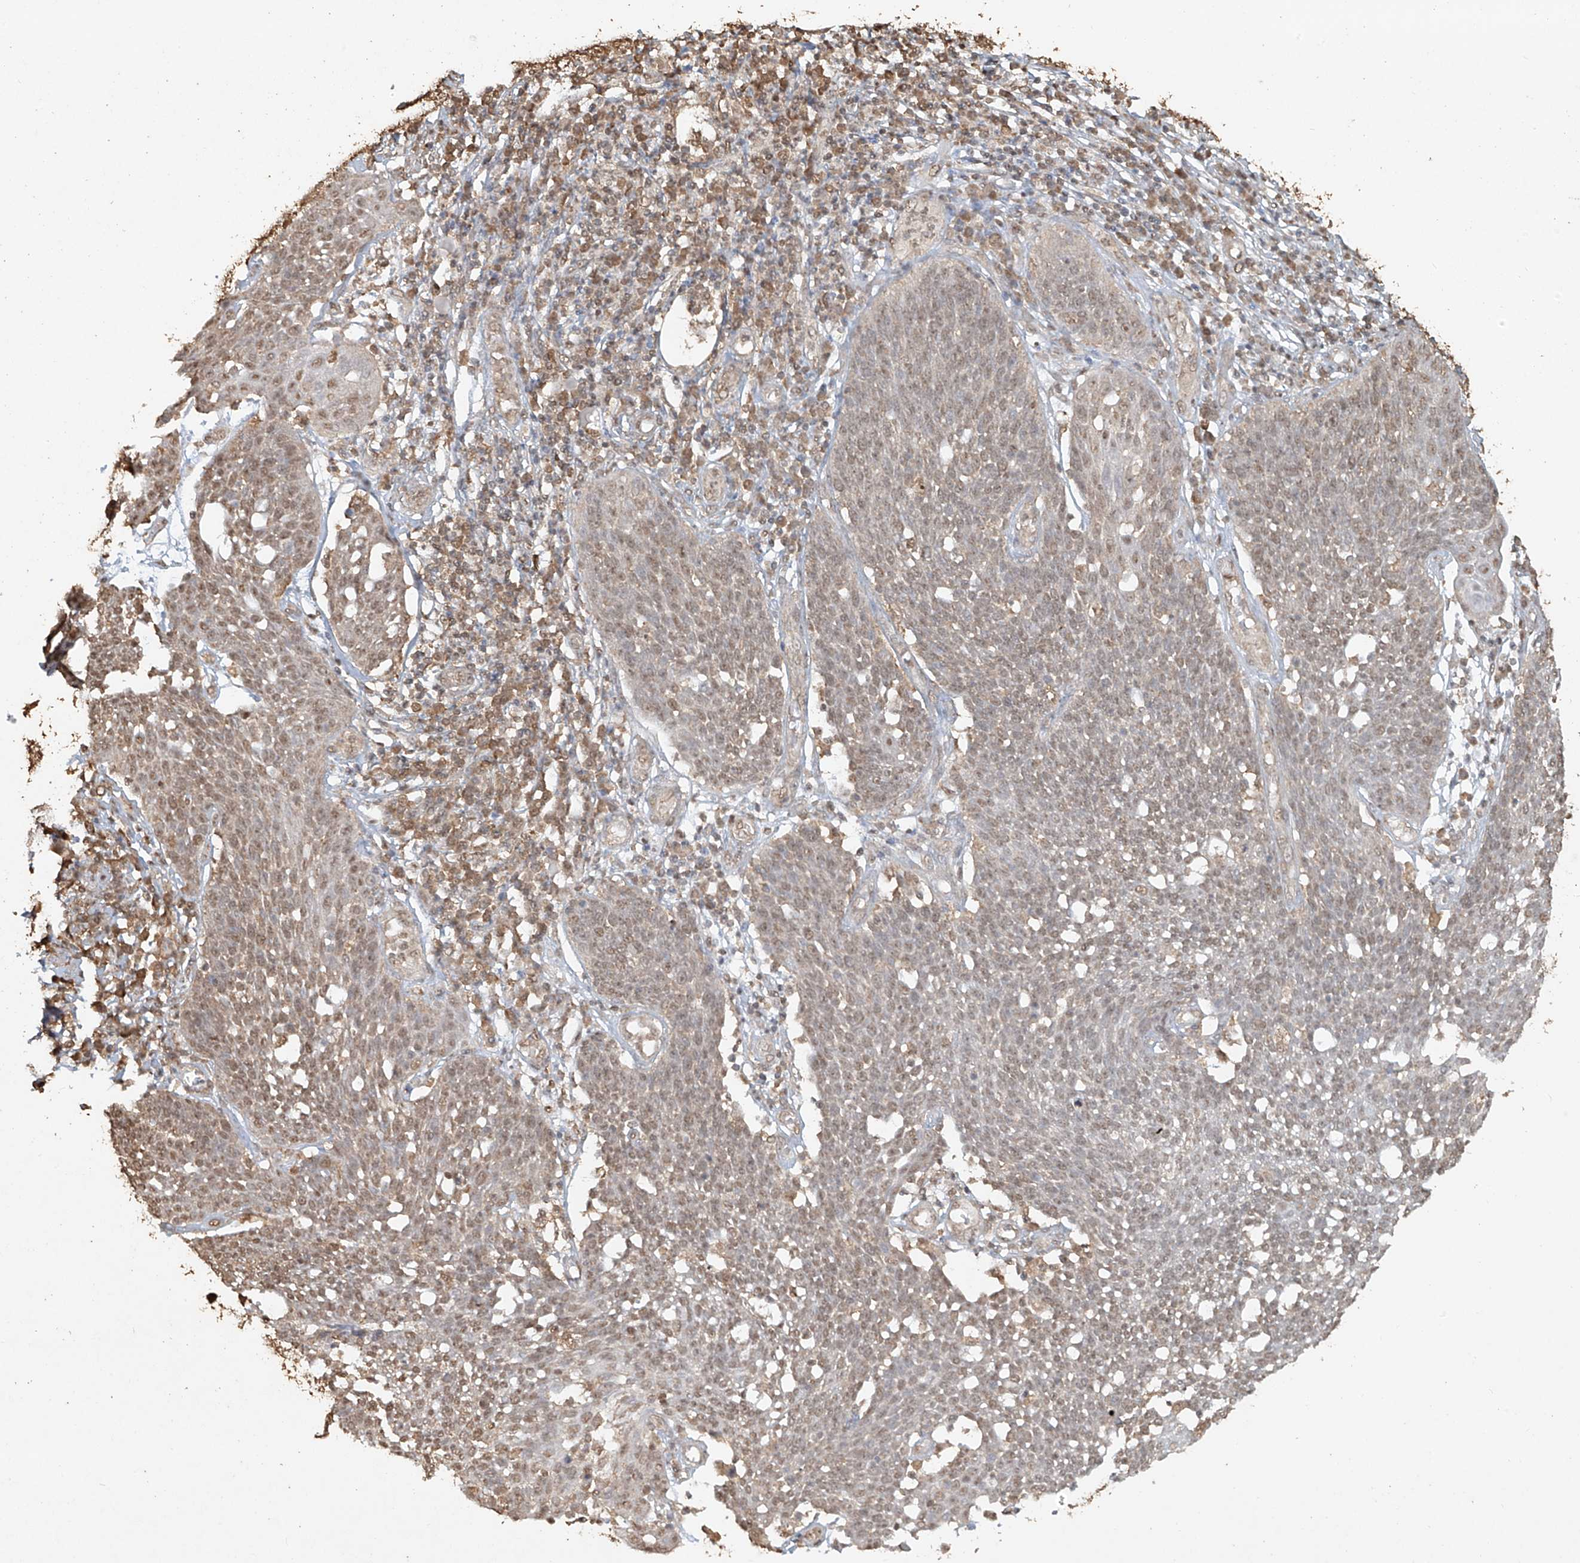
{"staining": {"intensity": "moderate", "quantity": "25%-75%", "location": "nuclear"}, "tissue": "cervical cancer", "cell_type": "Tumor cells", "image_type": "cancer", "snomed": [{"axis": "morphology", "description": "Squamous cell carcinoma, NOS"}, {"axis": "topography", "description": "Cervix"}], "caption": "Squamous cell carcinoma (cervical) was stained to show a protein in brown. There is medium levels of moderate nuclear staining in approximately 25%-75% of tumor cells. (Brightfield microscopy of DAB IHC at high magnification).", "gene": "TIGAR", "patient": {"sex": "female", "age": 34}}